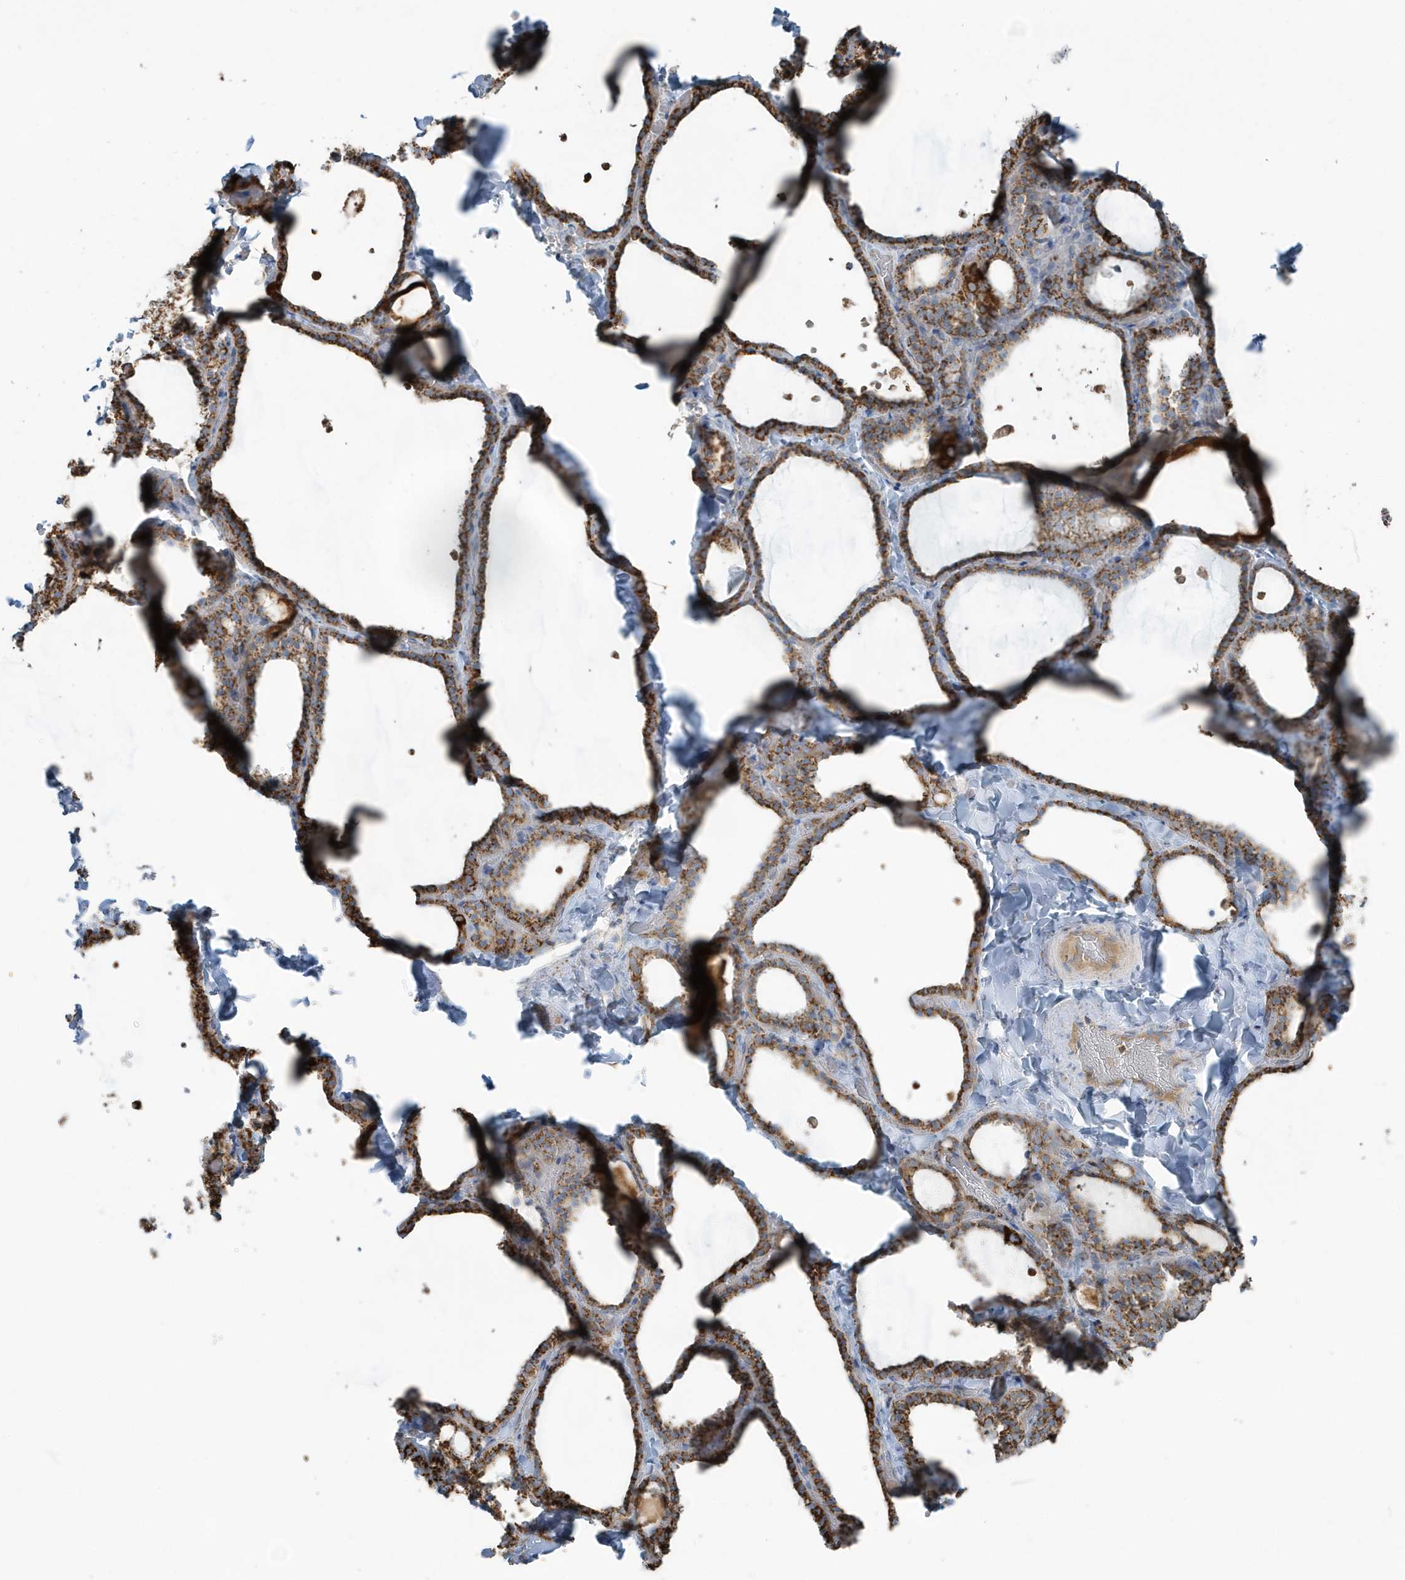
{"staining": {"intensity": "strong", "quantity": ">75%", "location": "cytoplasmic/membranous"}, "tissue": "thyroid gland", "cell_type": "Glandular cells", "image_type": "normal", "snomed": [{"axis": "morphology", "description": "Normal tissue, NOS"}, {"axis": "topography", "description": "Thyroid gland"}], "caption": "Immunohistochemical staining of normal thyroid gland exhibits strong cytoplasmic/membranous protein staining in approximately >75% of glandular cells.", "gene": "RAB11FIP3", "patient": {"sex": "female", "age": 22}}